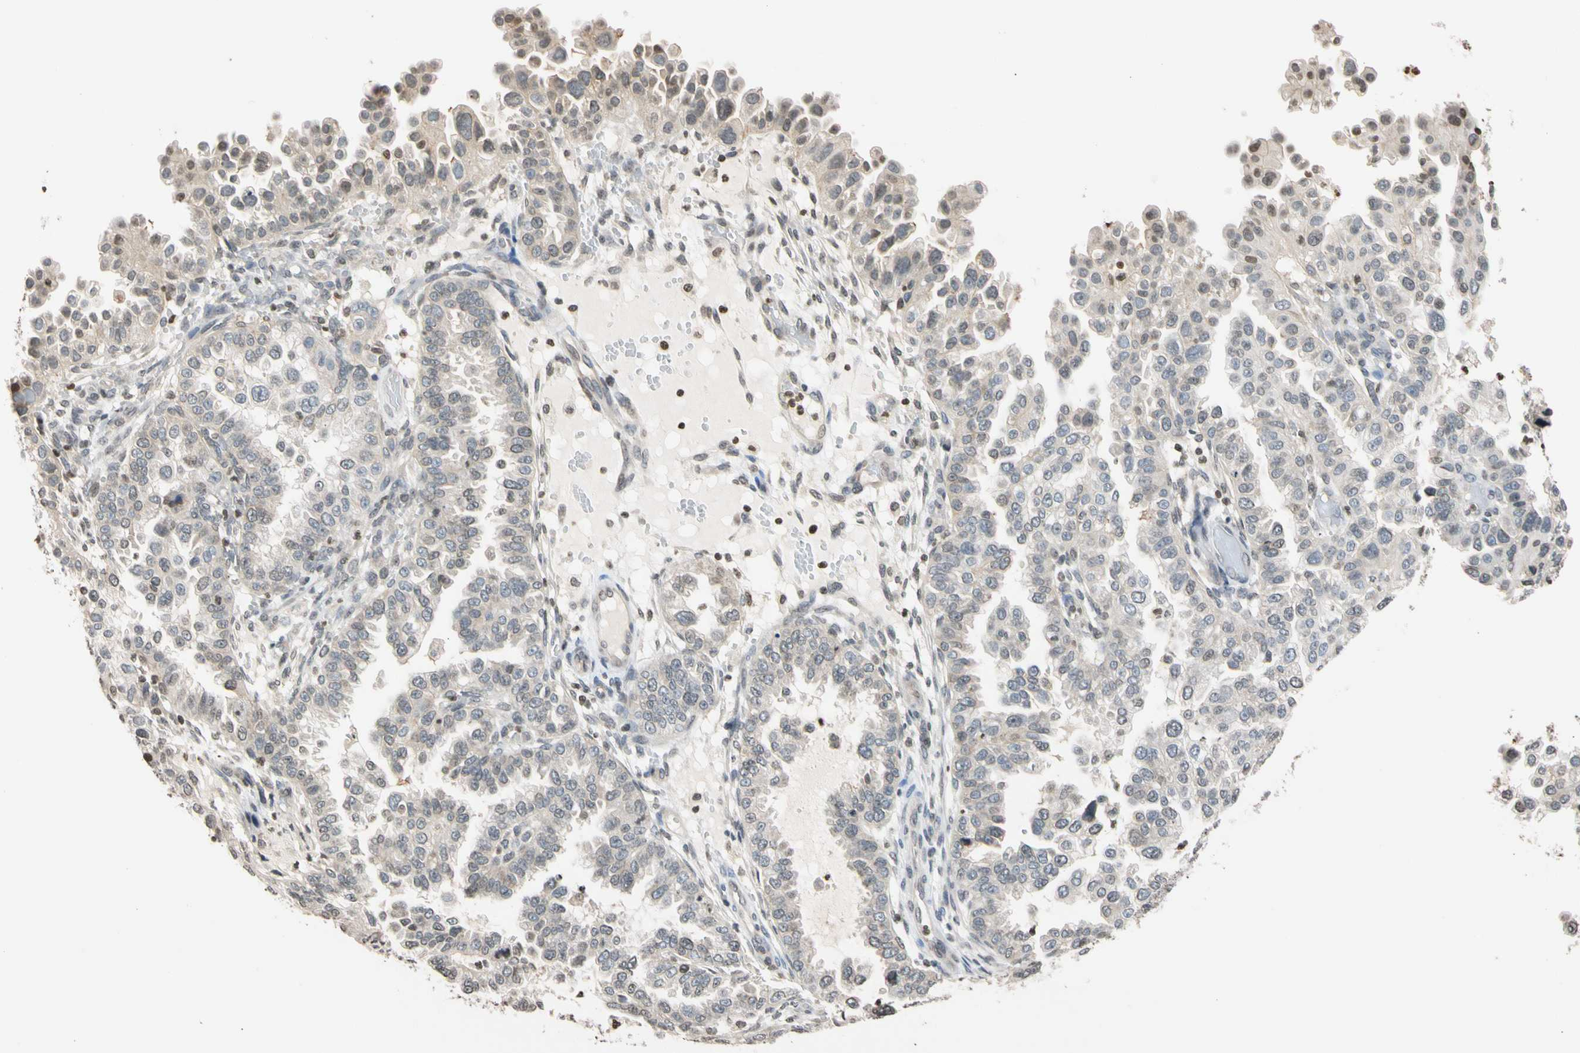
{"staining": {"intensity": "weak", "quantity": ">75%", "location": "cytoplasmic/membranous"}, "tissue": "endometrial cancer", "cell_type": "Tumor cells", "image_type": "cancer", "snomed": [{"axis": "morphology", "description": "Adenocarcinoma, NOS"}, {"axis": "topography", "description": "Endometrium"}], "caption": "IHC of endometrial cancer (adenocarcinoma) demonstrates low levels of weak cytoplasmic/membranous expression in about >75% of tumor cells. (DAB IHC, brown staining for protein, blue staining for nuclei).", "gene": "GPX4", "patient": {"sex": "female", "age": 85}}